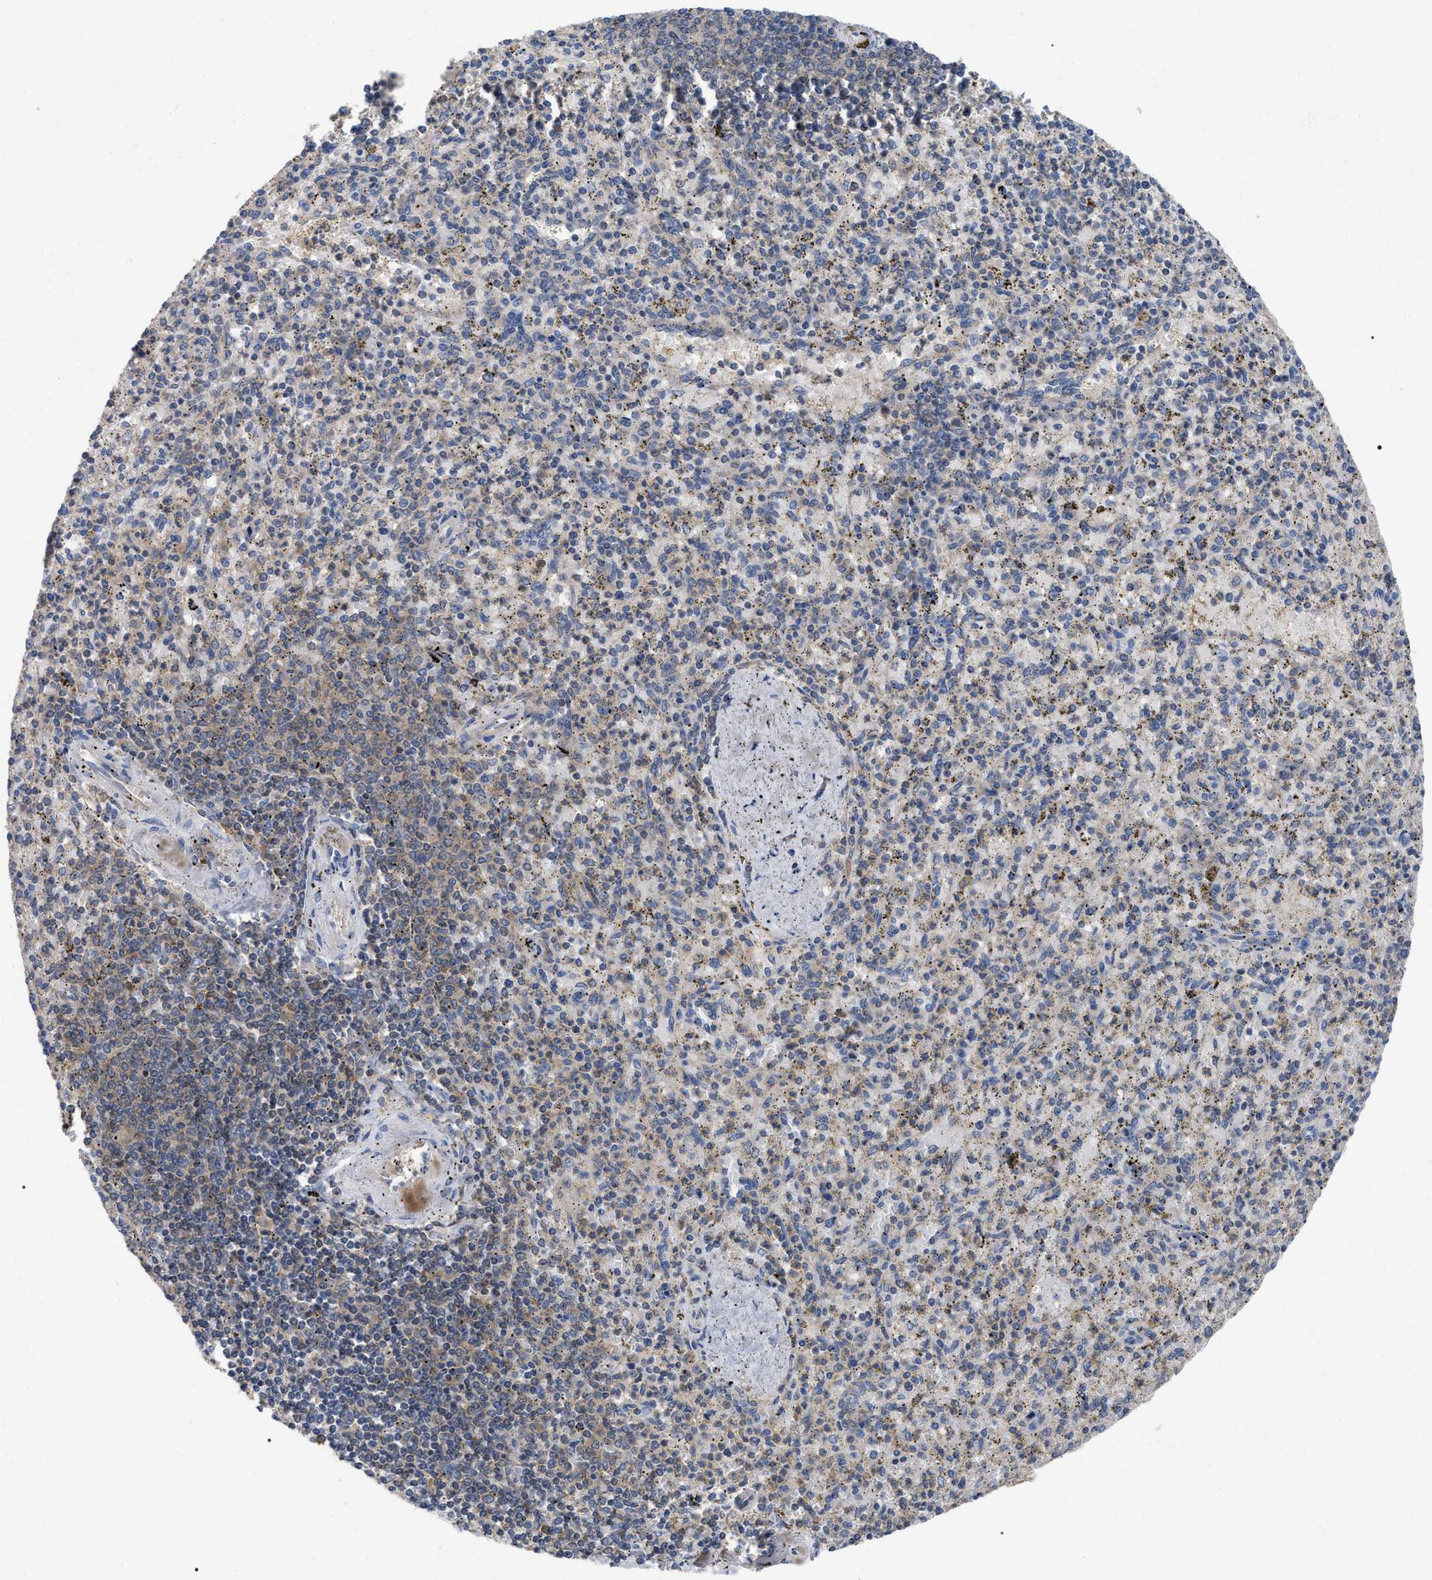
{"staining": {"intensity": "weak", "quantity": "25%-75%", "location": "cytoplasmic/membranous"}, "tissue": "spleen", "cell_type": "Cells in red pulp", "image_type": "normal", "snomed": [{"axis": "morphology", "description": "Normal tissue, NOS"}, {"axis": "topography", "description": "Spleen"}], "caption": "Protein expression analysis of unremarkable human spleen reveals weak cytoplasmic/membranous positivity in about 25%-75% of cells in red pulp. (Brightfield microscopy of DAB IHC at high magnification).", "gene": "RAP1GDS1", "patient": {"sex": "male", "age": 72}}